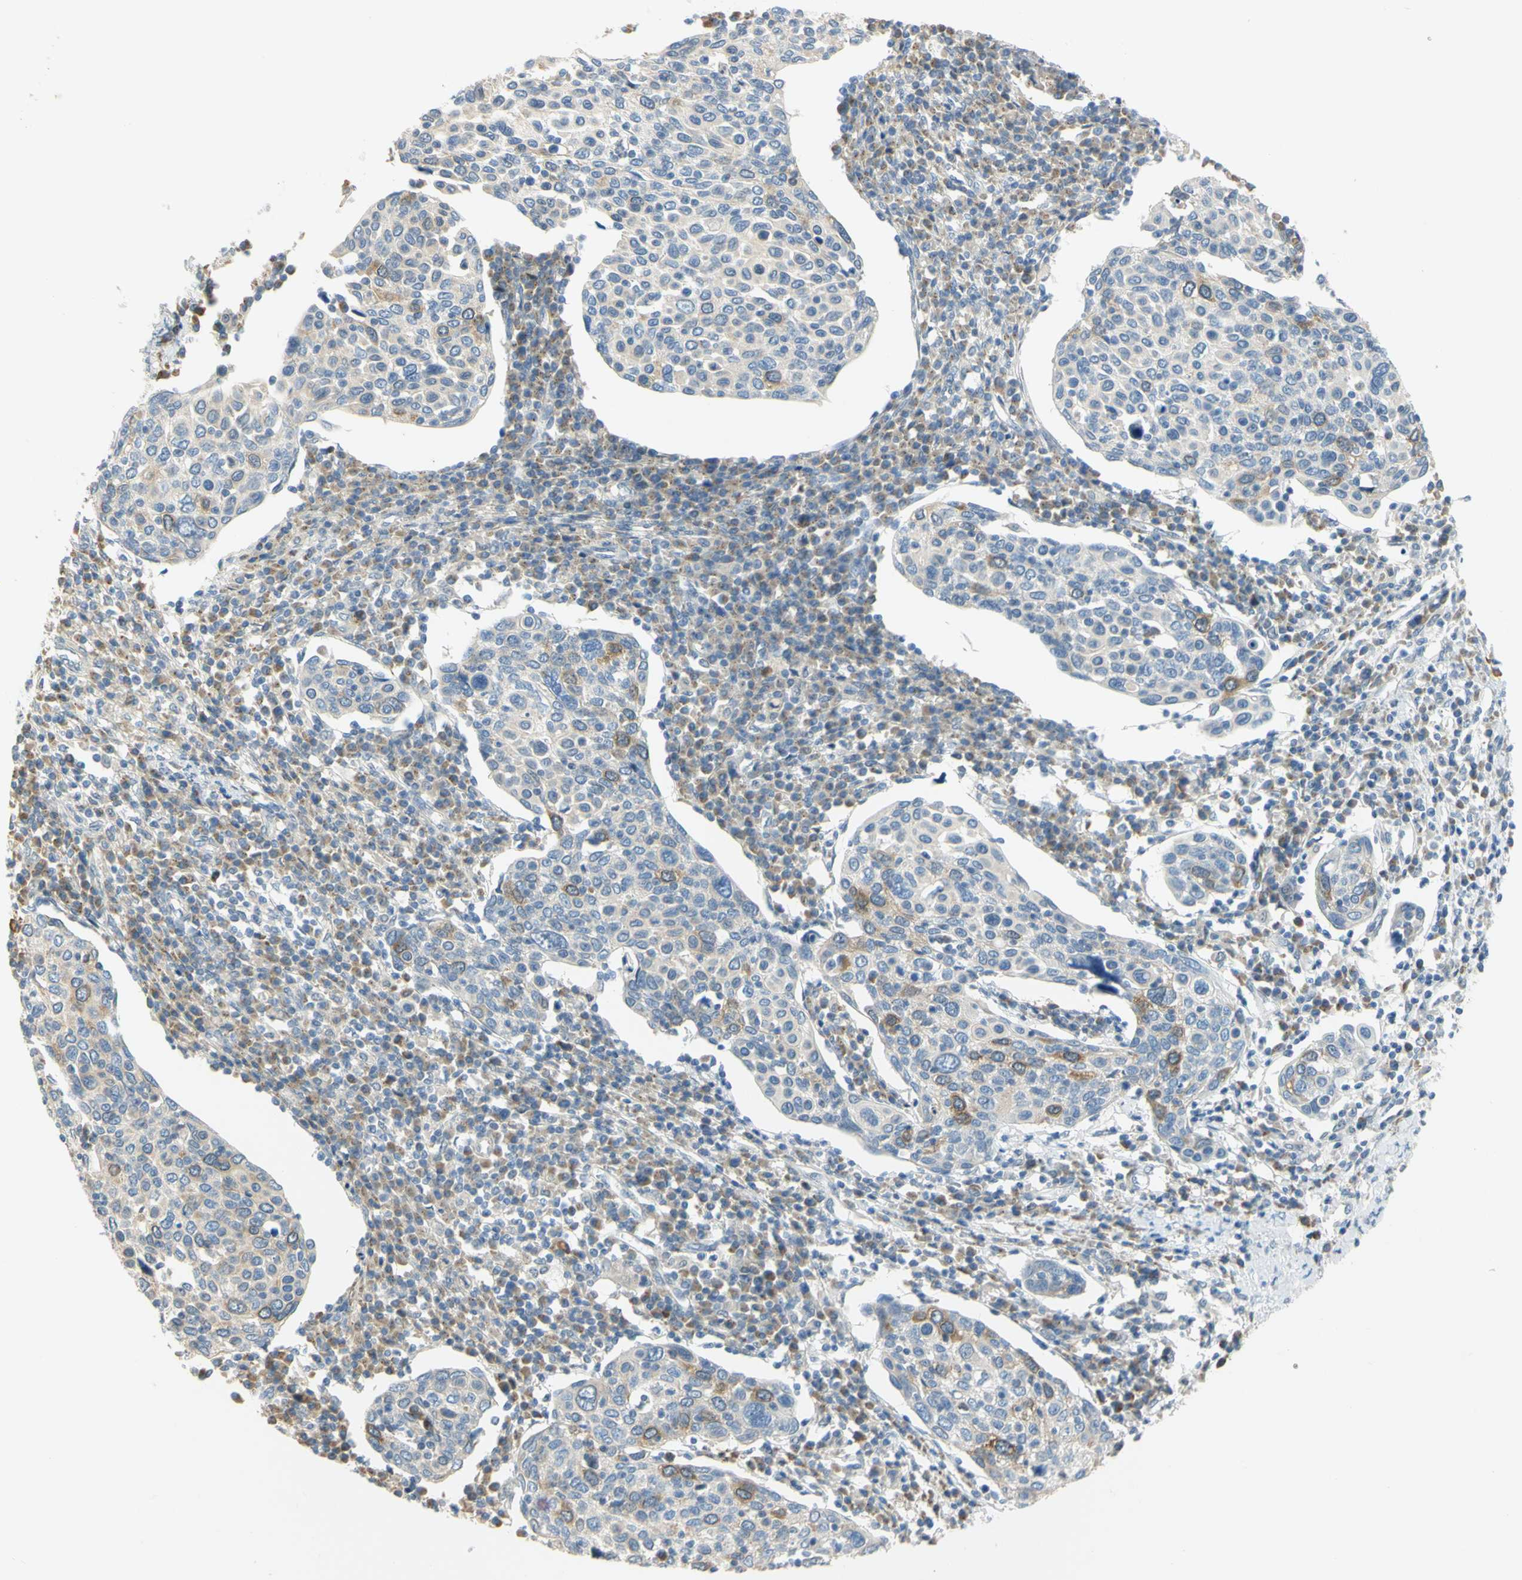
{"staining": {"intensity": "moderate", "quantity": "<25%", "location": "cytoplasmic/membranous"}, "tissue": "cervical cancer", "cell_type": "Tumor cells", "image_type": "cancer", "snomed": [{"axis": "morphology", "description": "Squamous cell carcinoma, NOS"}, {"axis": "topography", "description": "Cervix"}], "caption": "Moderate cytoplasmic/membranous protein positivity is seen in about <25% of tumor cells in cervical cancer (squamous cell carcinoma).", "gene": "CCNB2", "patient": {"sex": "female", "age": 40}}